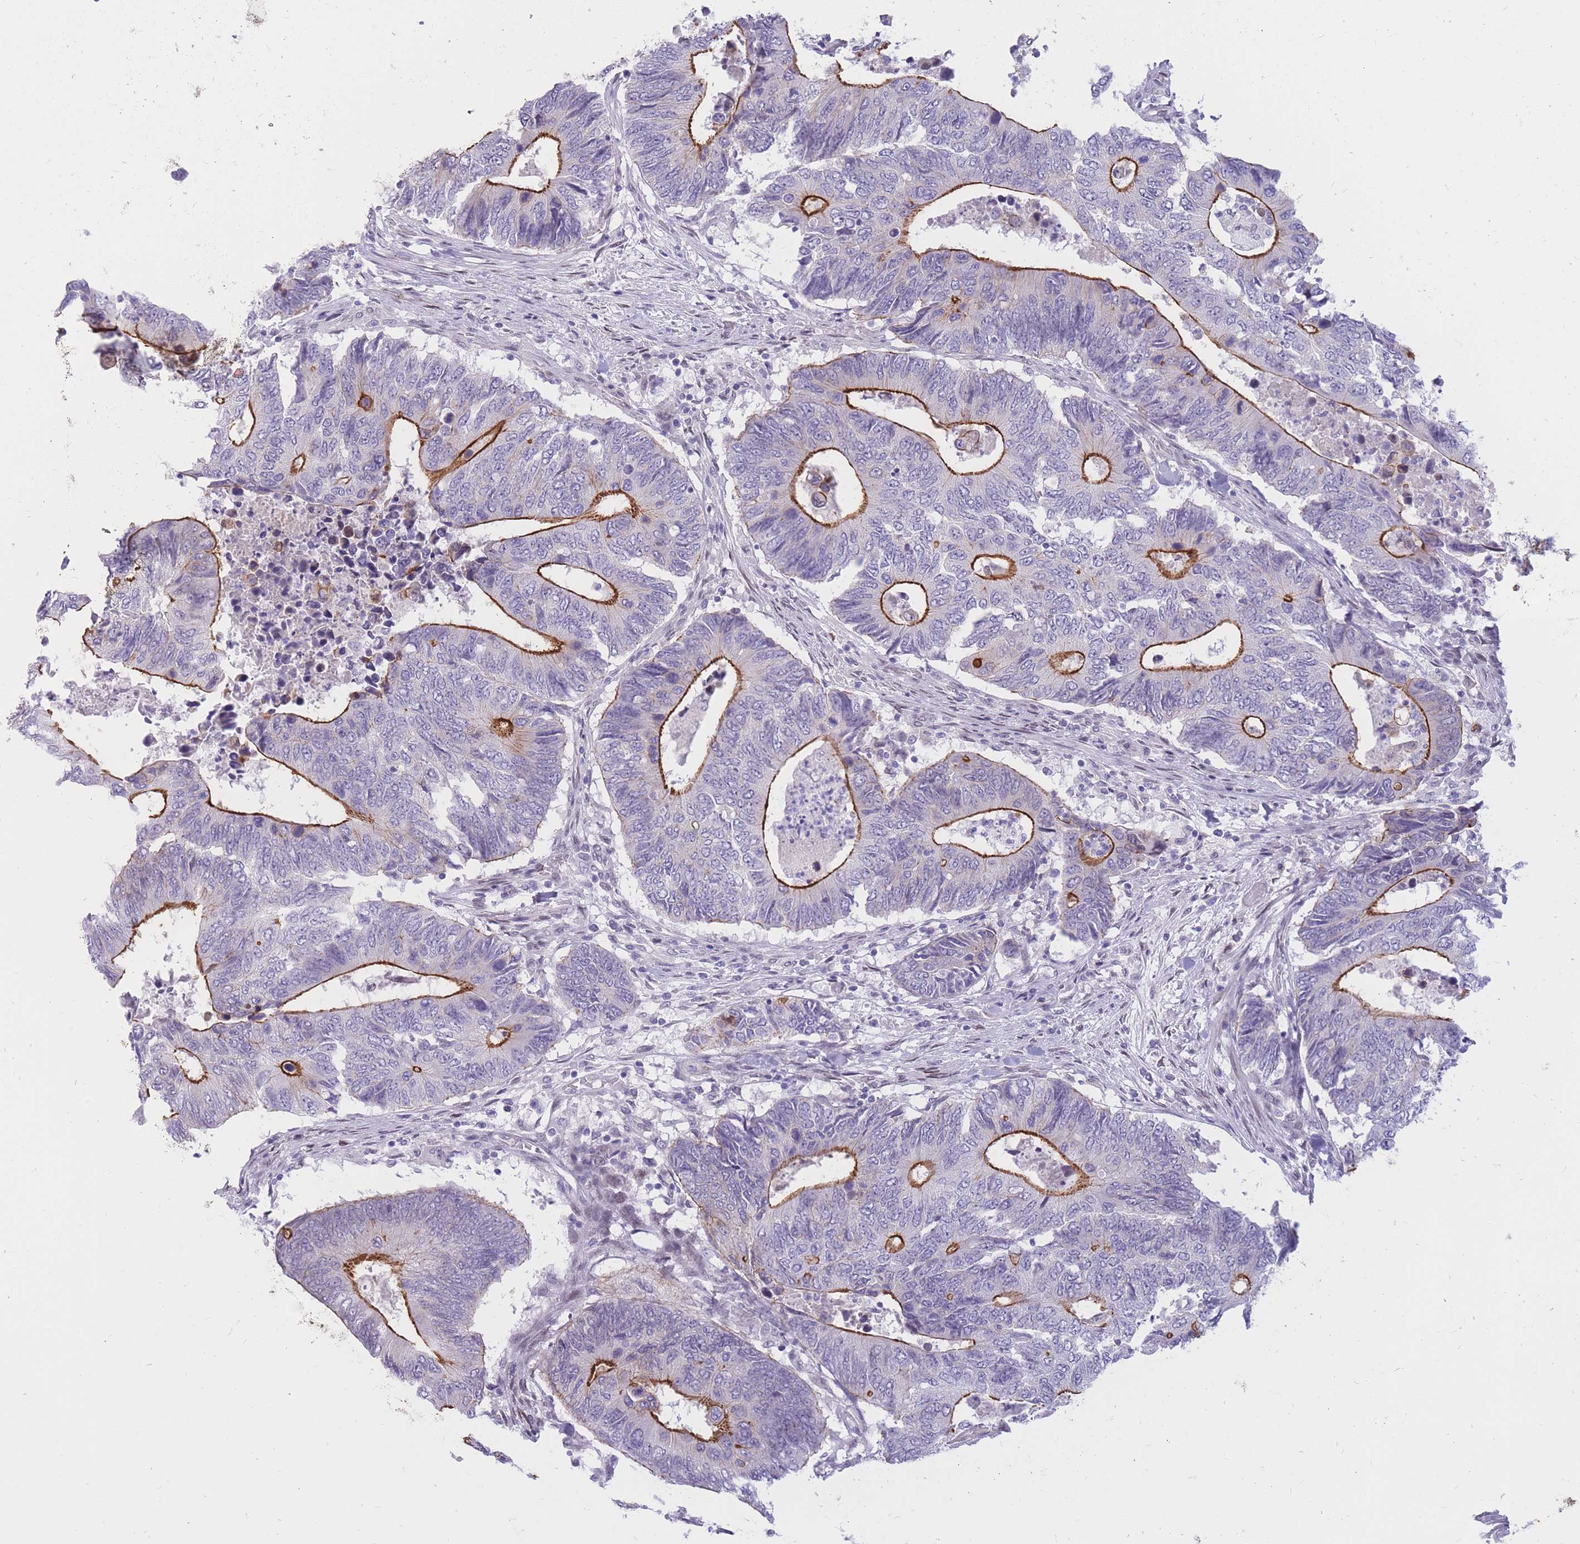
{"staining": {"intensity": "strong", "quantity": "25%-75%", "location": "cytoplasmic/membranous"}, "tissue": "colorectal cancer", "cell_type": "Tumor cells", "image_type": "cancer", "snomed": [{"axis": "morphology", "description": "Adenocarcinoma, NOS"}, {"axis": "topography", "description": "Colon"}], "caption": "Protein expression by immunohistochemistry reveals strong cytoplasmic/membranous expression in about 25%-75% of tumor cells in colorectal cancer (adenocarcinoma). (Stains: DAB (3,3'-diaminobenzidine) in brown, nuclei in blue, Microscopy: brightfield microscopy at high magnification).", "gene": "HOOK2", "patient": {"sex": "male", "age": 87}}